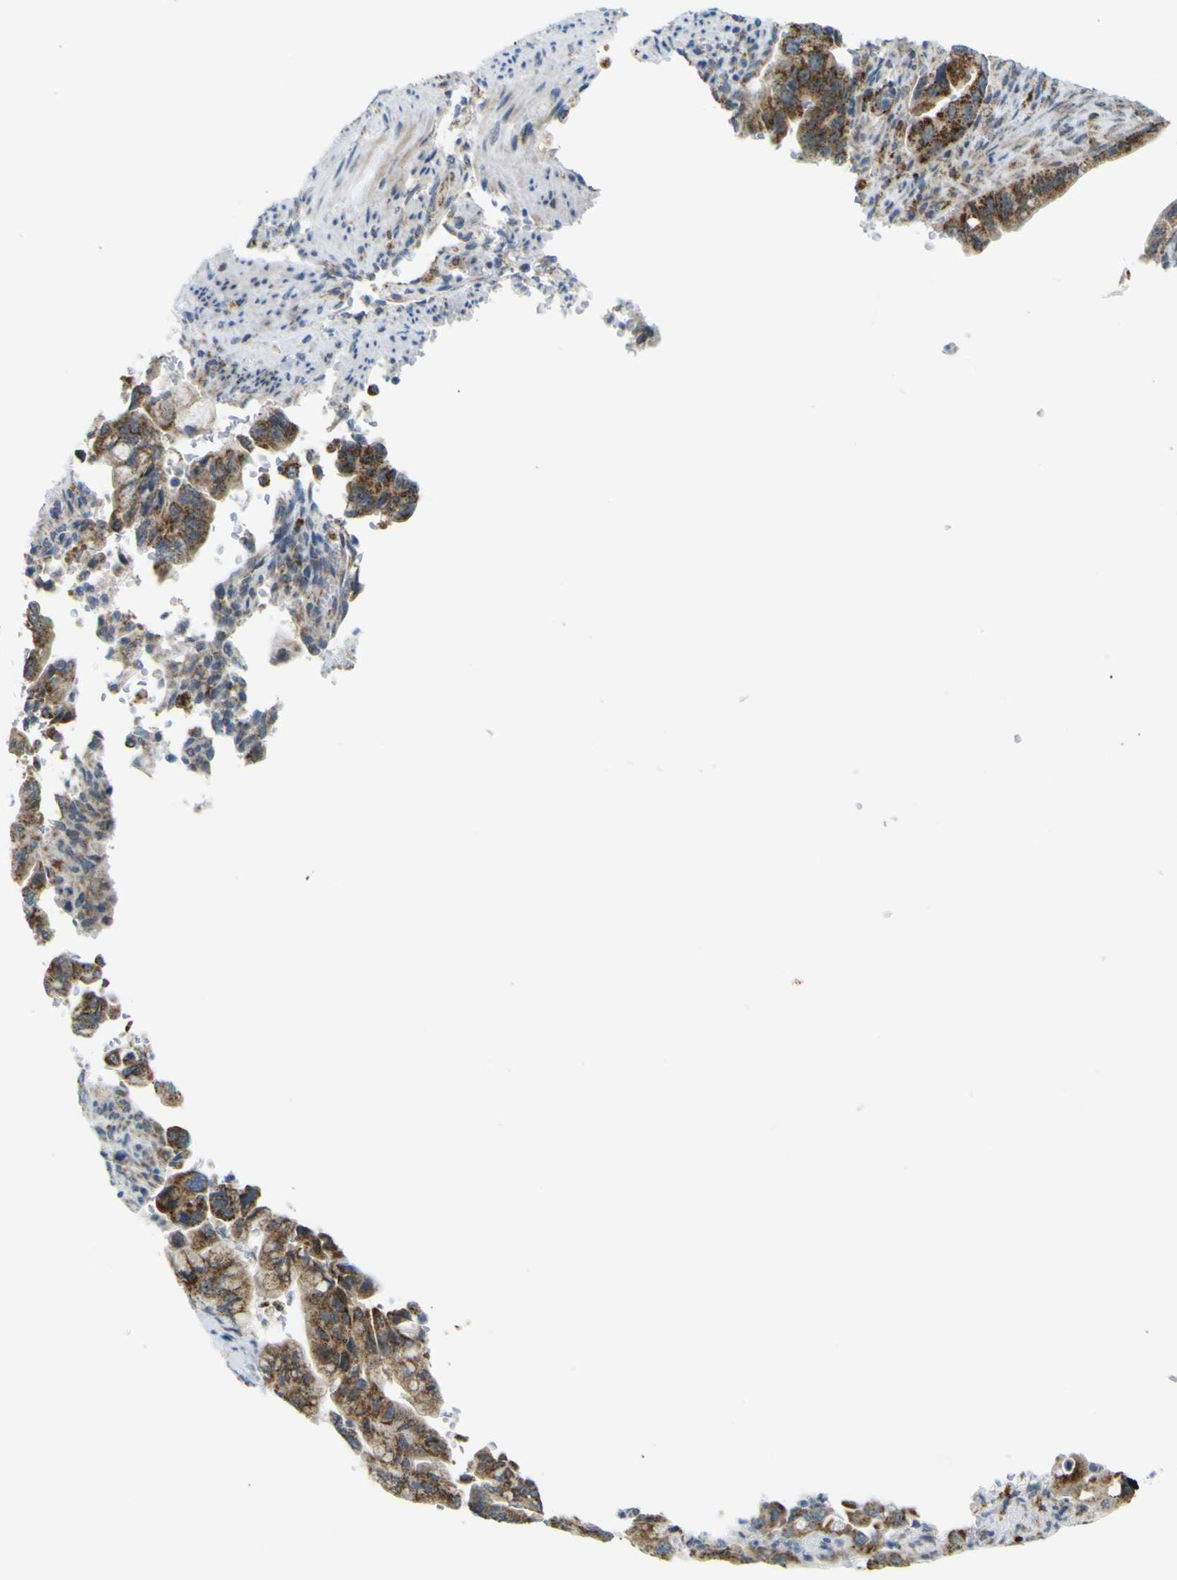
{"staining": {"intensity": "strong", "quantity": ">75%", "location": "cytoplasmic/membranous"}, "tissue": "pancreatic cancer", "cell_type": "Tumor cells", "image_type": "cancer", "snomed": [{"axis": "morphology", "description": "Adenocarcinoma, NOS"}, {"axis": "topography", "description": "Pancreas"}], "caption": "This is an image of IHC staining of pancreatic adenocarcinoma, which shows strong staining in the cytoplasmic/membranous of tumor cells.", "gene": "ACBD5", "patient": {"sex": "male", "age": 70}}